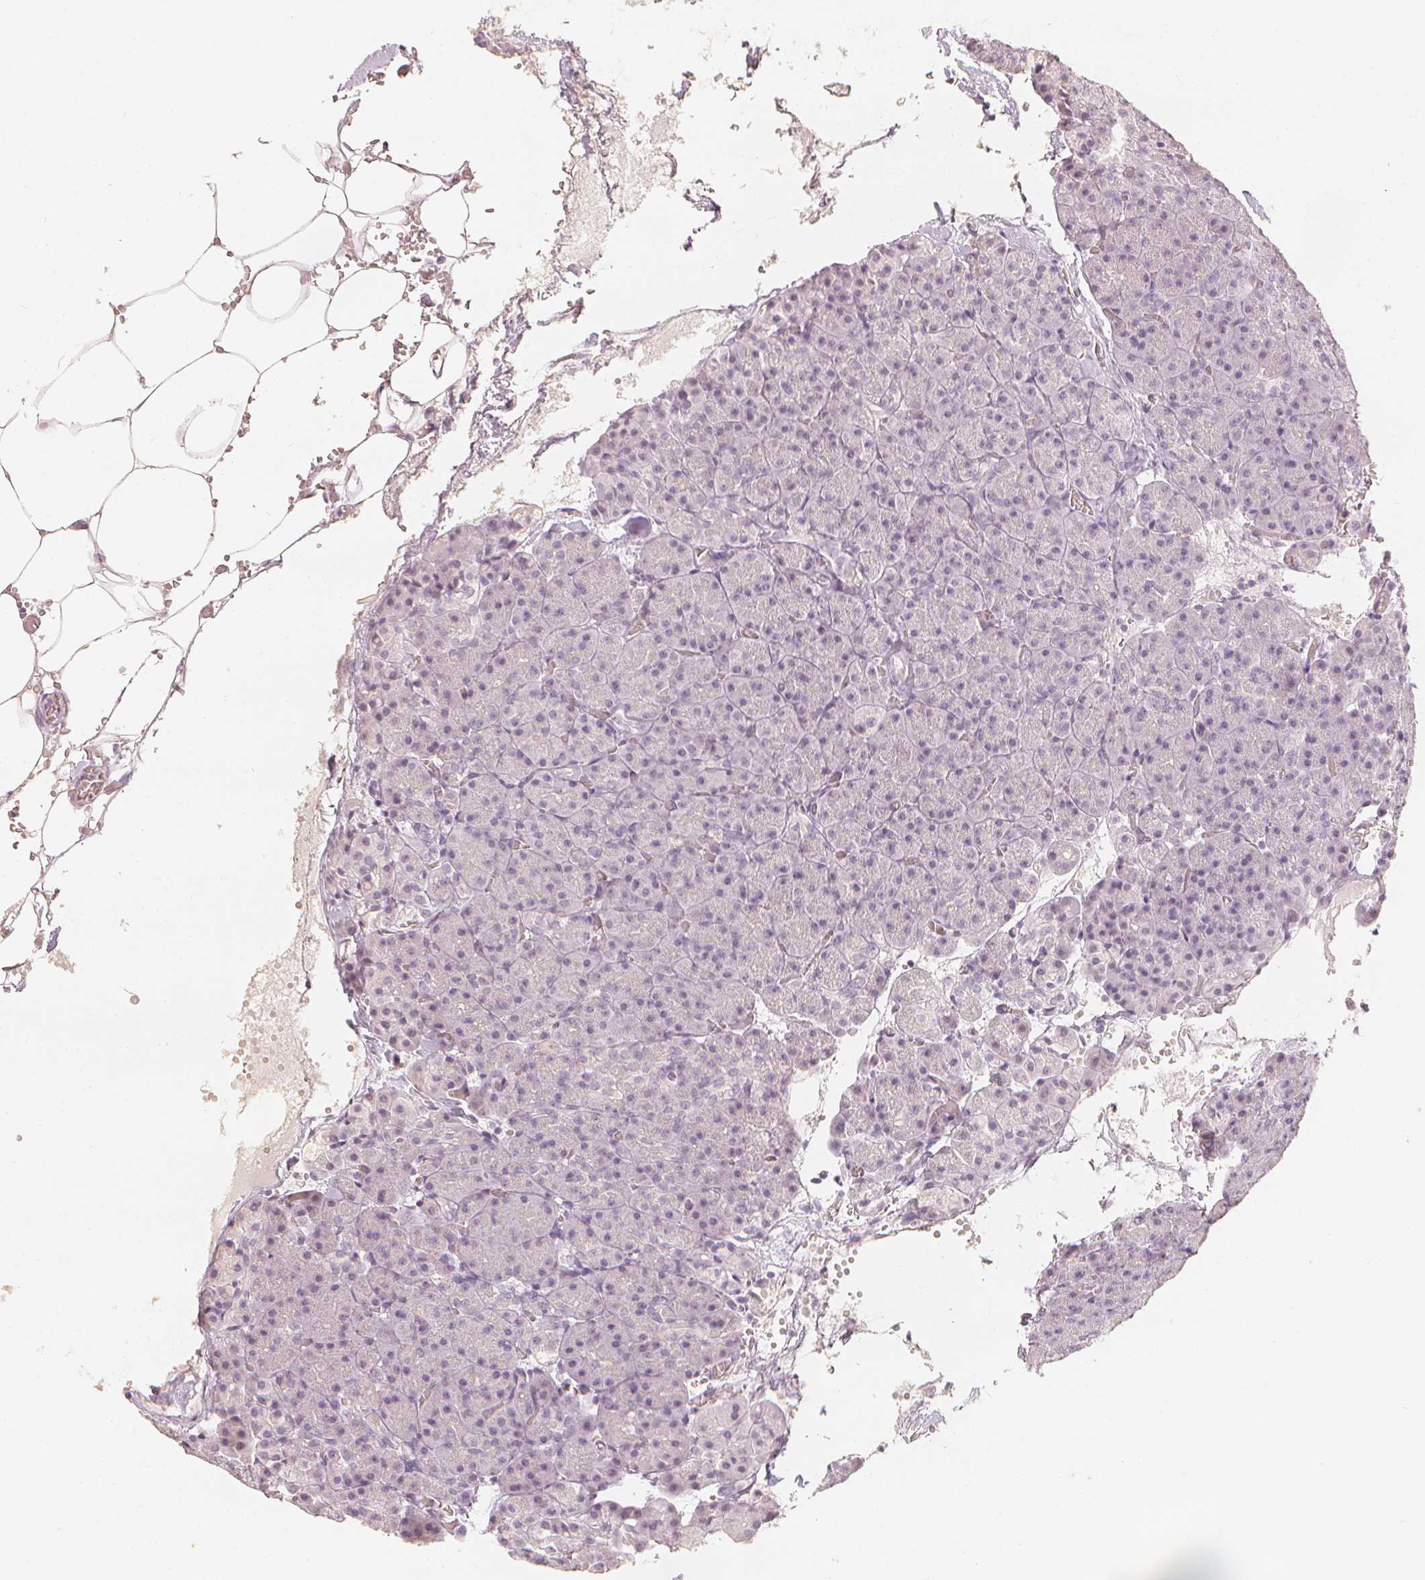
{"staining": {"intensity": "negative", "quantity": "none", "location": "none"}, "tissue": "pancreas", "cell_type": "Exocrine glandular cells", "image_type": "normal", "snomed": [{"axis": "morphology", "description": "Normal tissue, NOS"}, {"axis": "topography", "description": "Pancreas"}], "caption": "High power microscopy photomicrograph of an IHC micrograph of unremarkable pancreas, revealing no significant positivity in exocrine glandular cells.", "gene": "CALB1", "patient": {"sex": "female", "age": 74}}